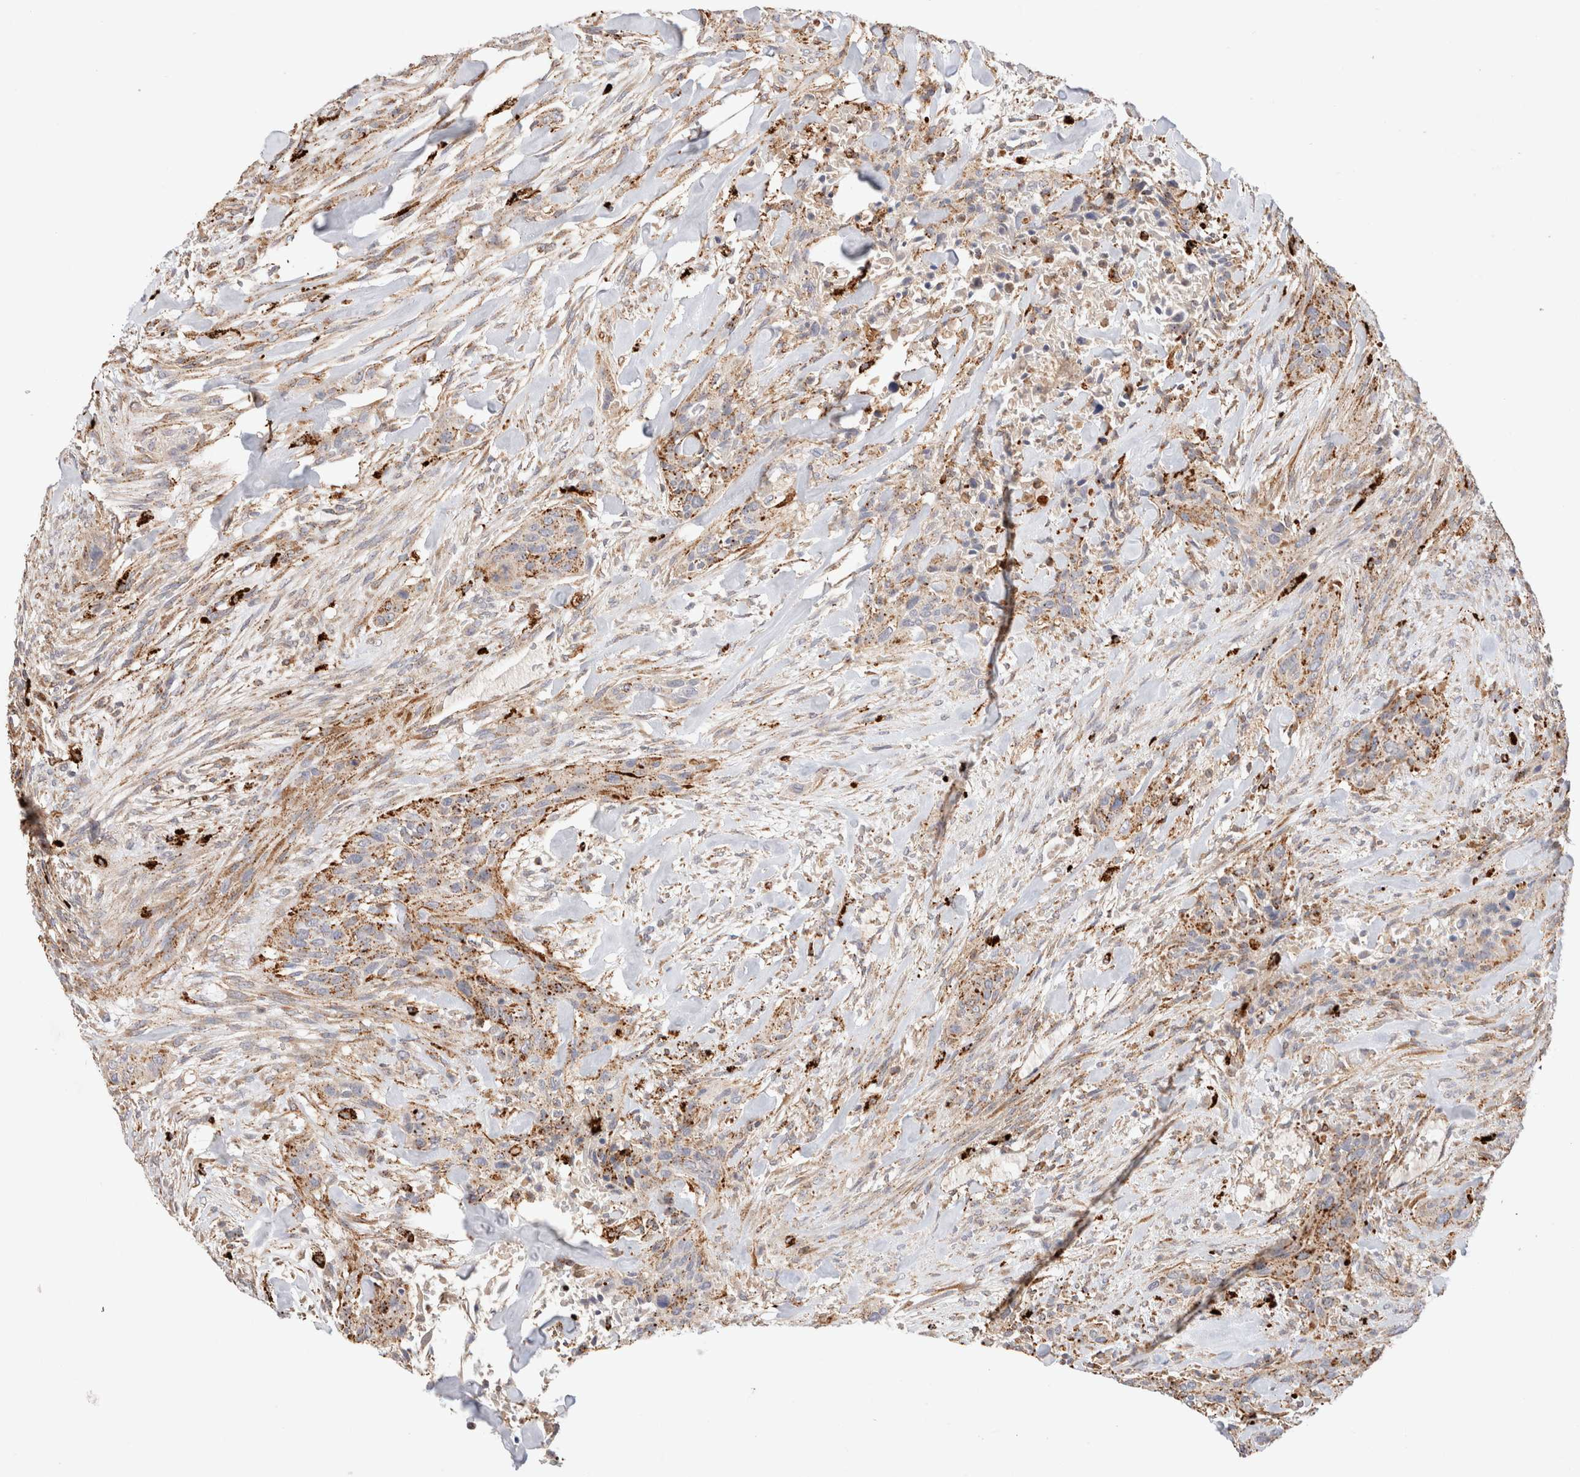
{"staining": {"intensity": "moderate", "quantity": ">75%", "location": "cytoplasmic/membranous"}, "tissue": "urothelial cancer", "cell_type": "Tumor cells", "image_type": "cancer", "snomed": [{"axis": "morphology", "description": "Urothelial carcinoma, High grade"}, {"axis": "topography", "description": "Urinary bladder"}], "caption": "Immunohistochemistry of urothelial carcinoma (high-grade) demonstrates medium levels of moderate cytoplasmic/membranous expression in about >75% of tumor cells.", "gene": "RABEPK", "patient": {"sex": "male", "age": 35}}